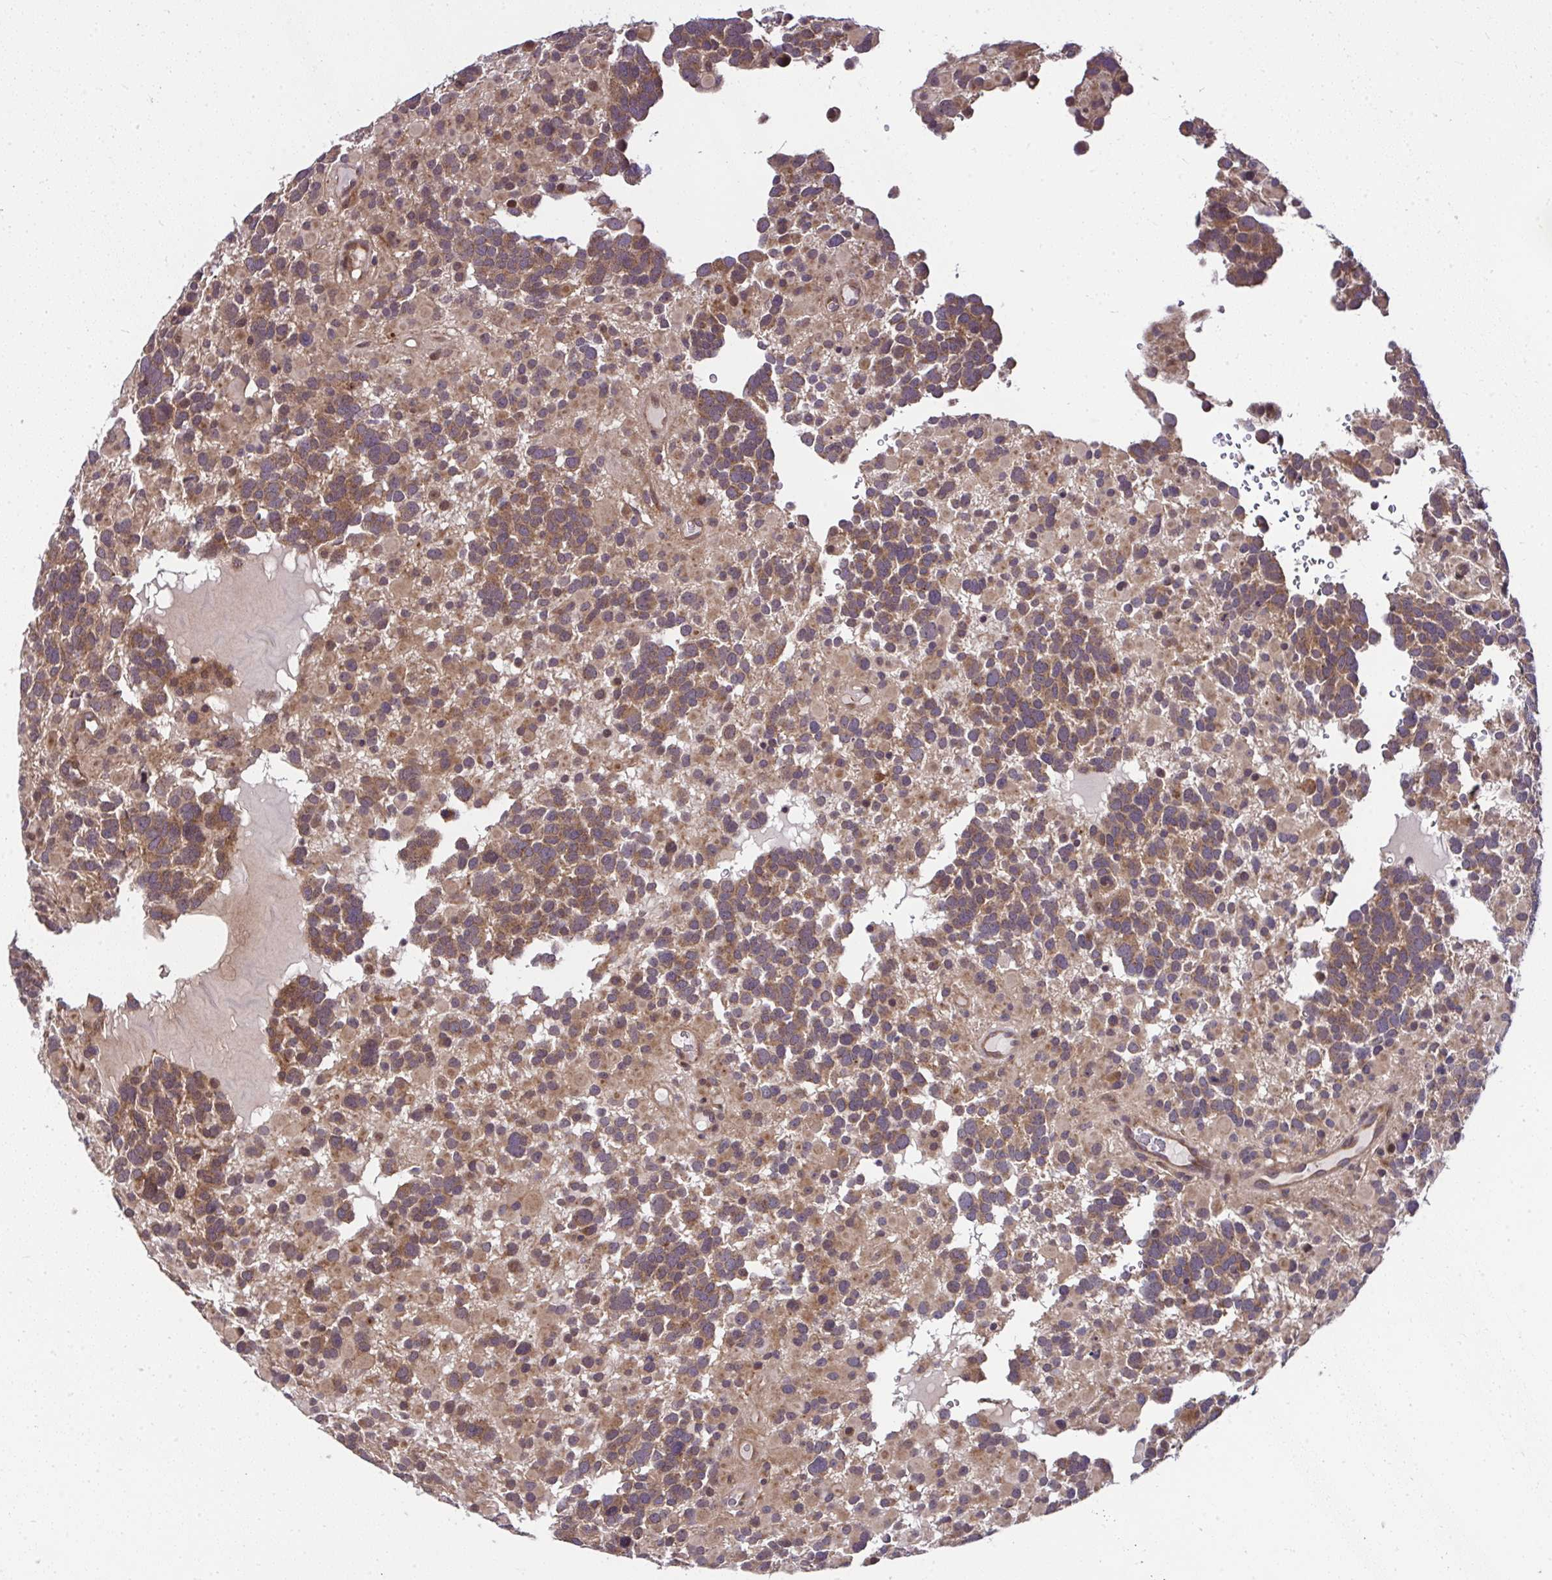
{"staining": {"intensity": "moderate", "quantity": ">75%", "location": "cytoplasmic/membranous"}, "tissue": "glioma", "cell_type": "Tumor cells", "image_type": "cancer", "snomed": [{"axis": "morphology", "description": "Glioma, malignant, High grade"}, {"axis": "topography", "description": "Brain"}], "caption": "A brown stain highlights moderate cytoplasmic/membranous expression of a protein in glioma tumor cells.", "gene": "RDH14", "patient": {"sex": "female", "age": 40}}